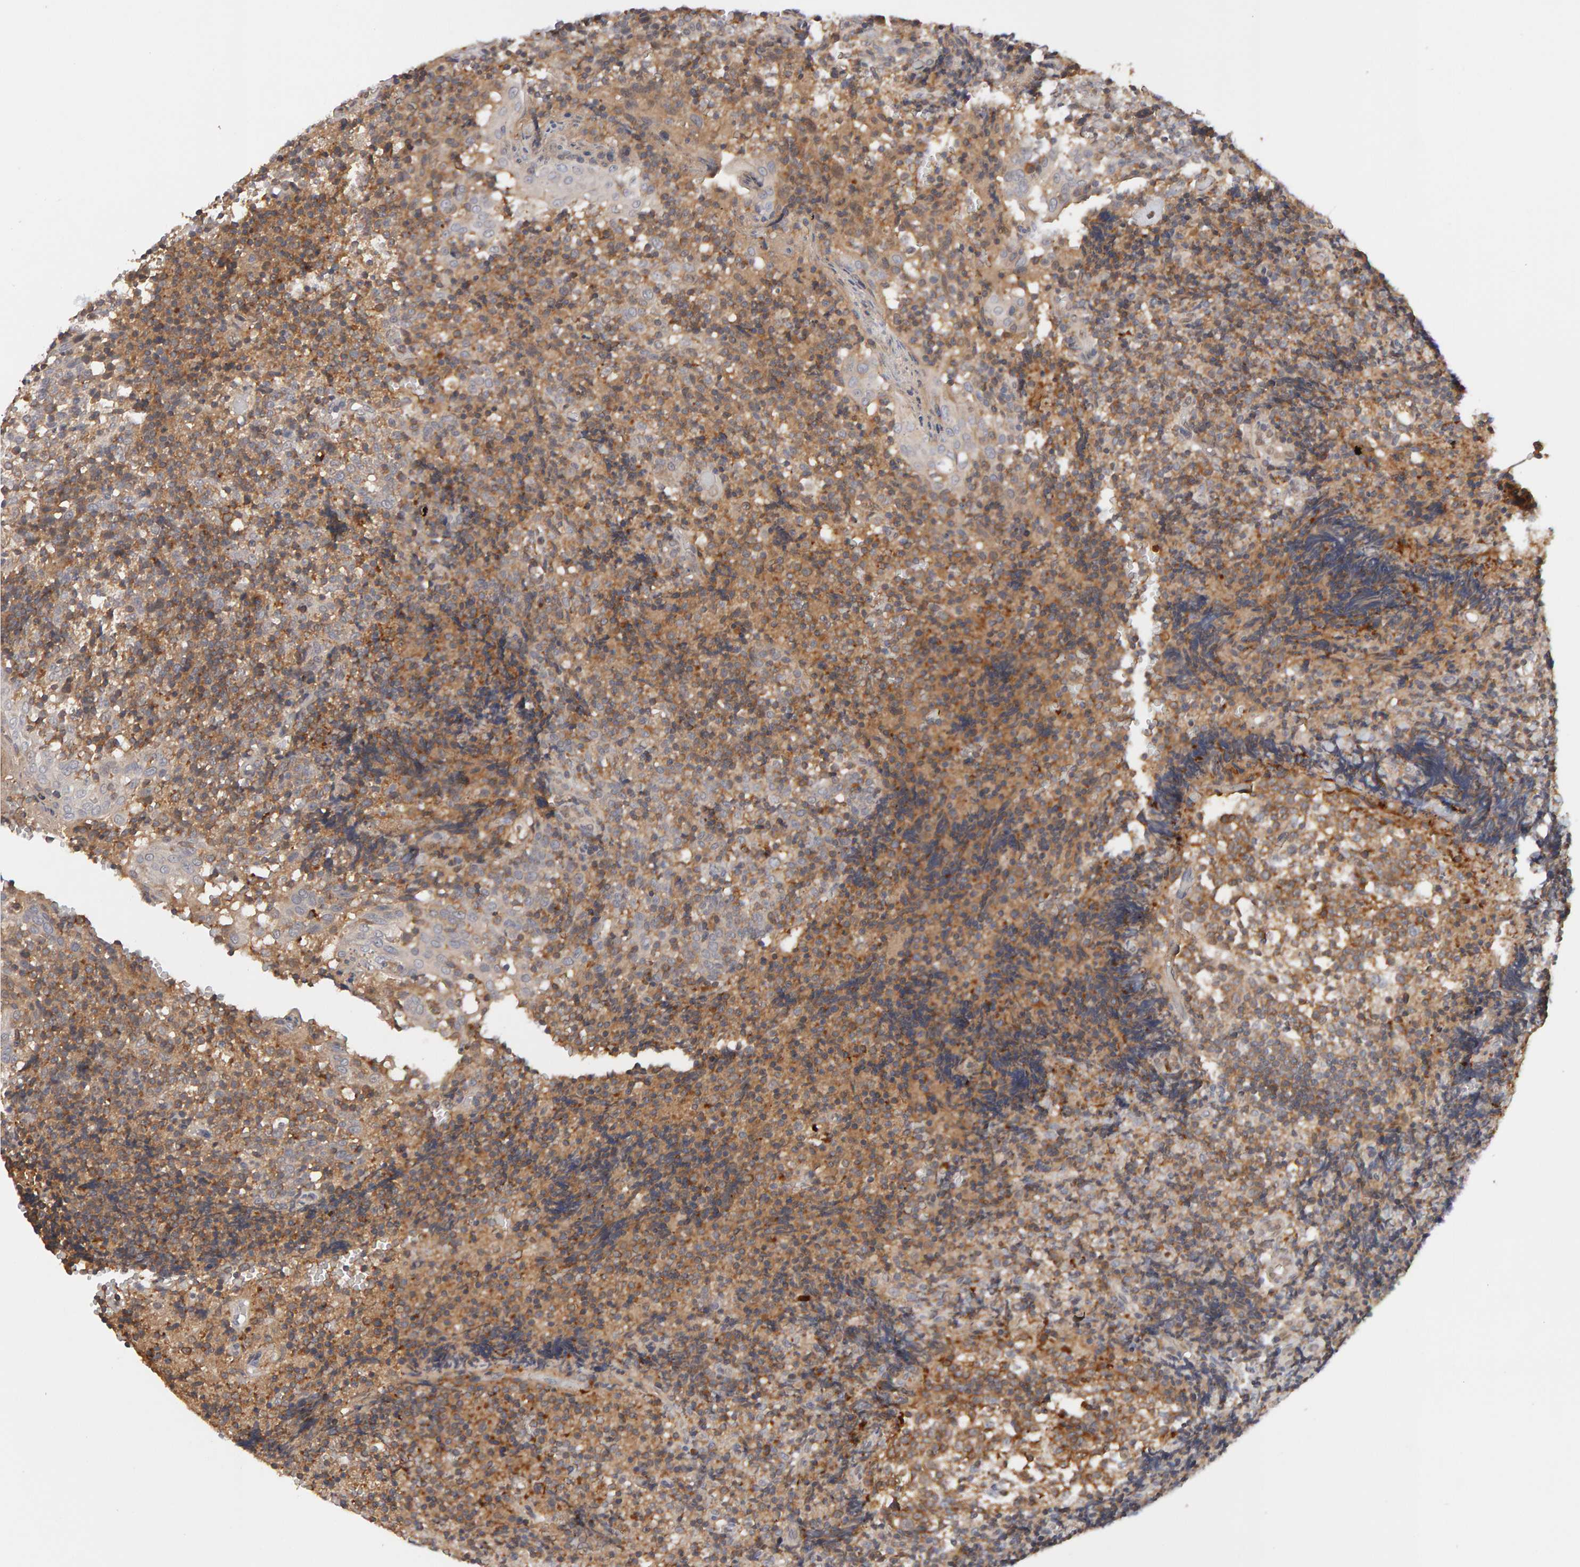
{"staining": {"intensity": "moderate", "quantity": ">75%", "location": "cytoplasmic/membranous"}, "tissue": "tonsil", "cell_type": "Germinal center cells", "image_type": "normal", "snomed": [{"axis": "morphology", "description": "Normal tissue, NOS"}, {"axis": "topography", "description": "Tonsil"}], "caption": "Immunohistochemical staining of unremarkable tonsil demonstrates medium levels of moderate cytoplasmic/membranous staining in about >75% of germinal center cells.", "gene": "NUDCD1", "patient": {"sex": "female", "age": 19}}